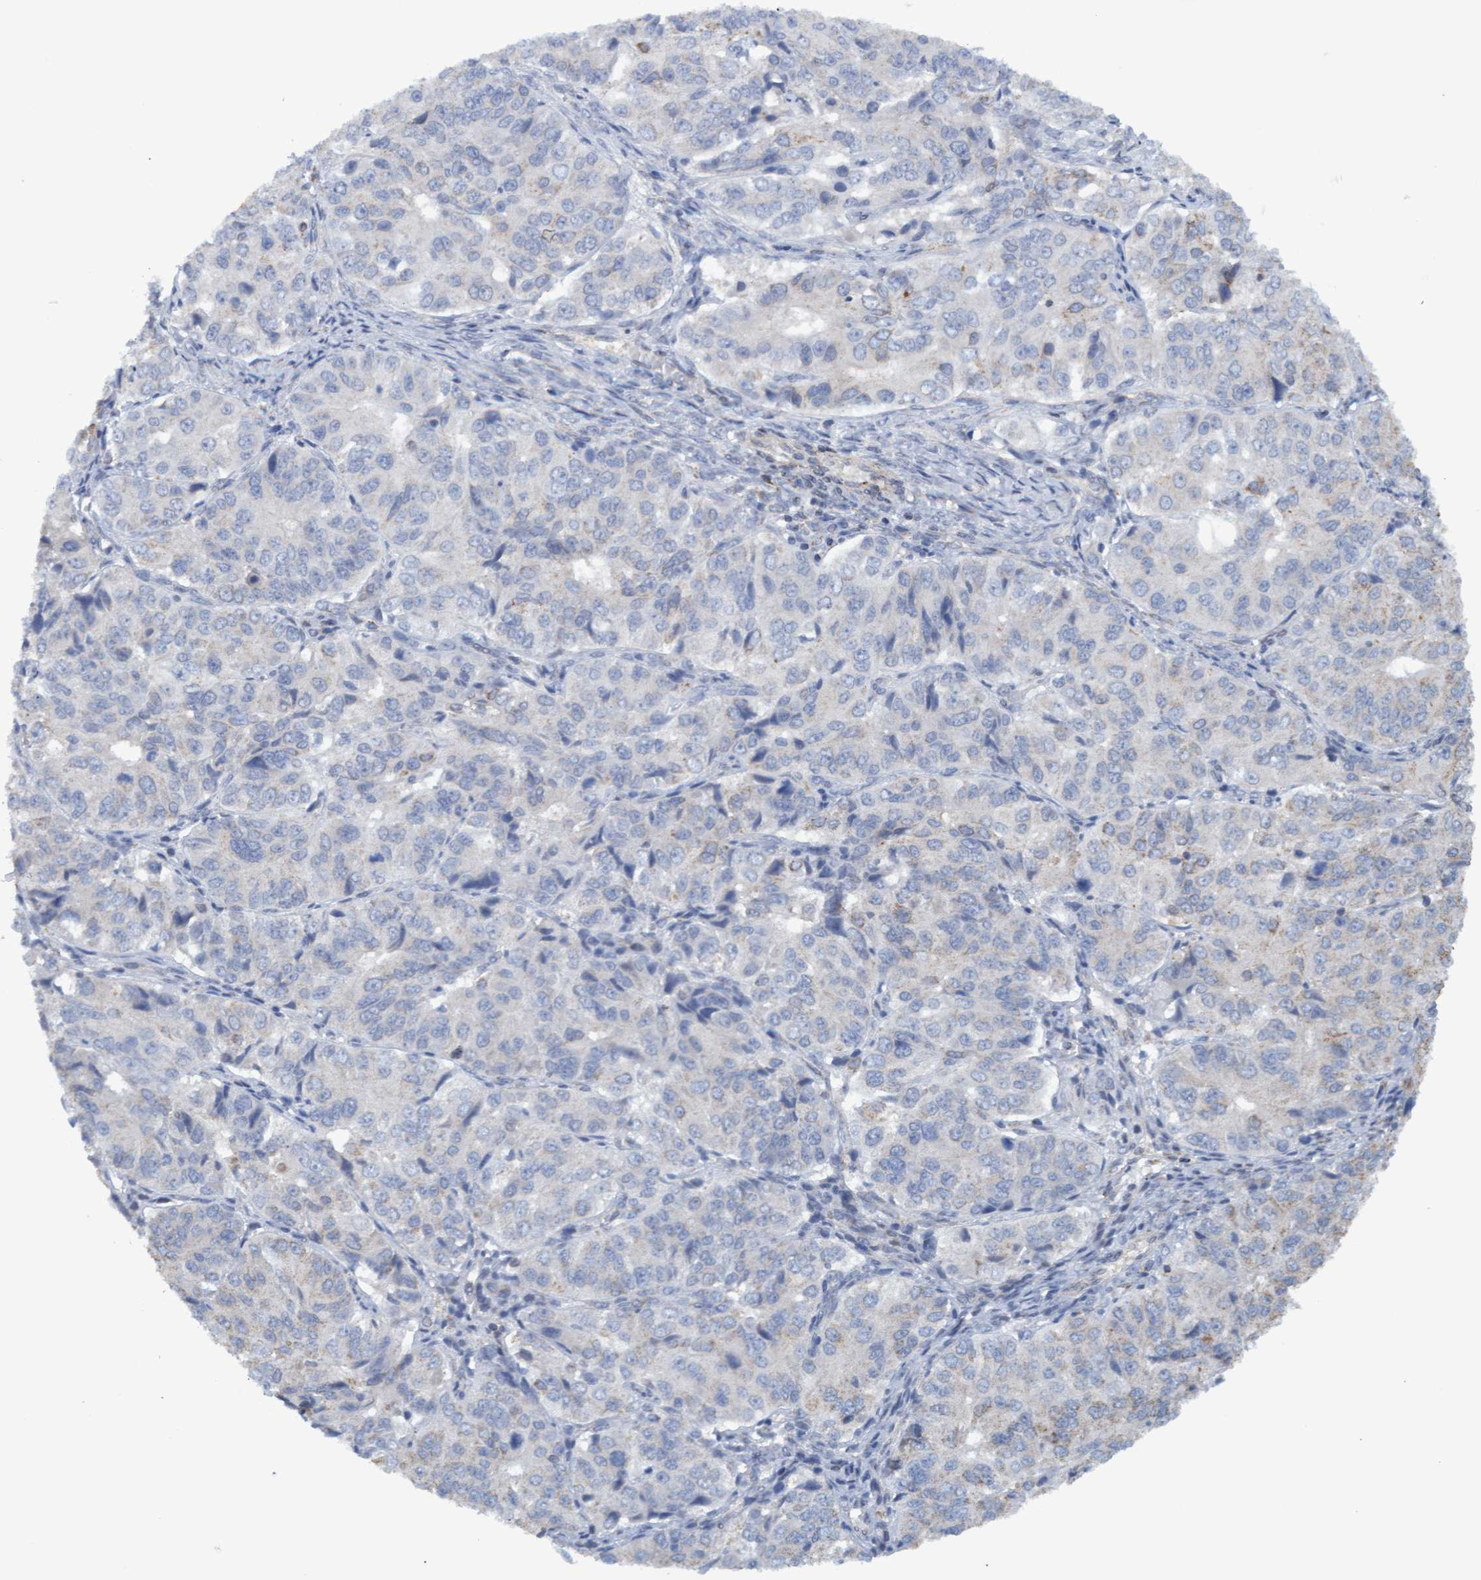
{"staining": {"intensity": "negative", "quantity": "none", "location": "none"}, "tissue": "ovarian cancer", "cell_type": "Tumor cells", "image_type": "cancer", "snomed": [{"axis": "morphology", "description": "Carcinoma, endometroid"}, {"axis": "topography", "description": "Ovary"}], "caption": "This is an IHC image of human ovarian endometroid carcinoma. There is no expression in tumor cells.", "gene": "MGLL", "patient": {"sex": "female", "age": 51}}